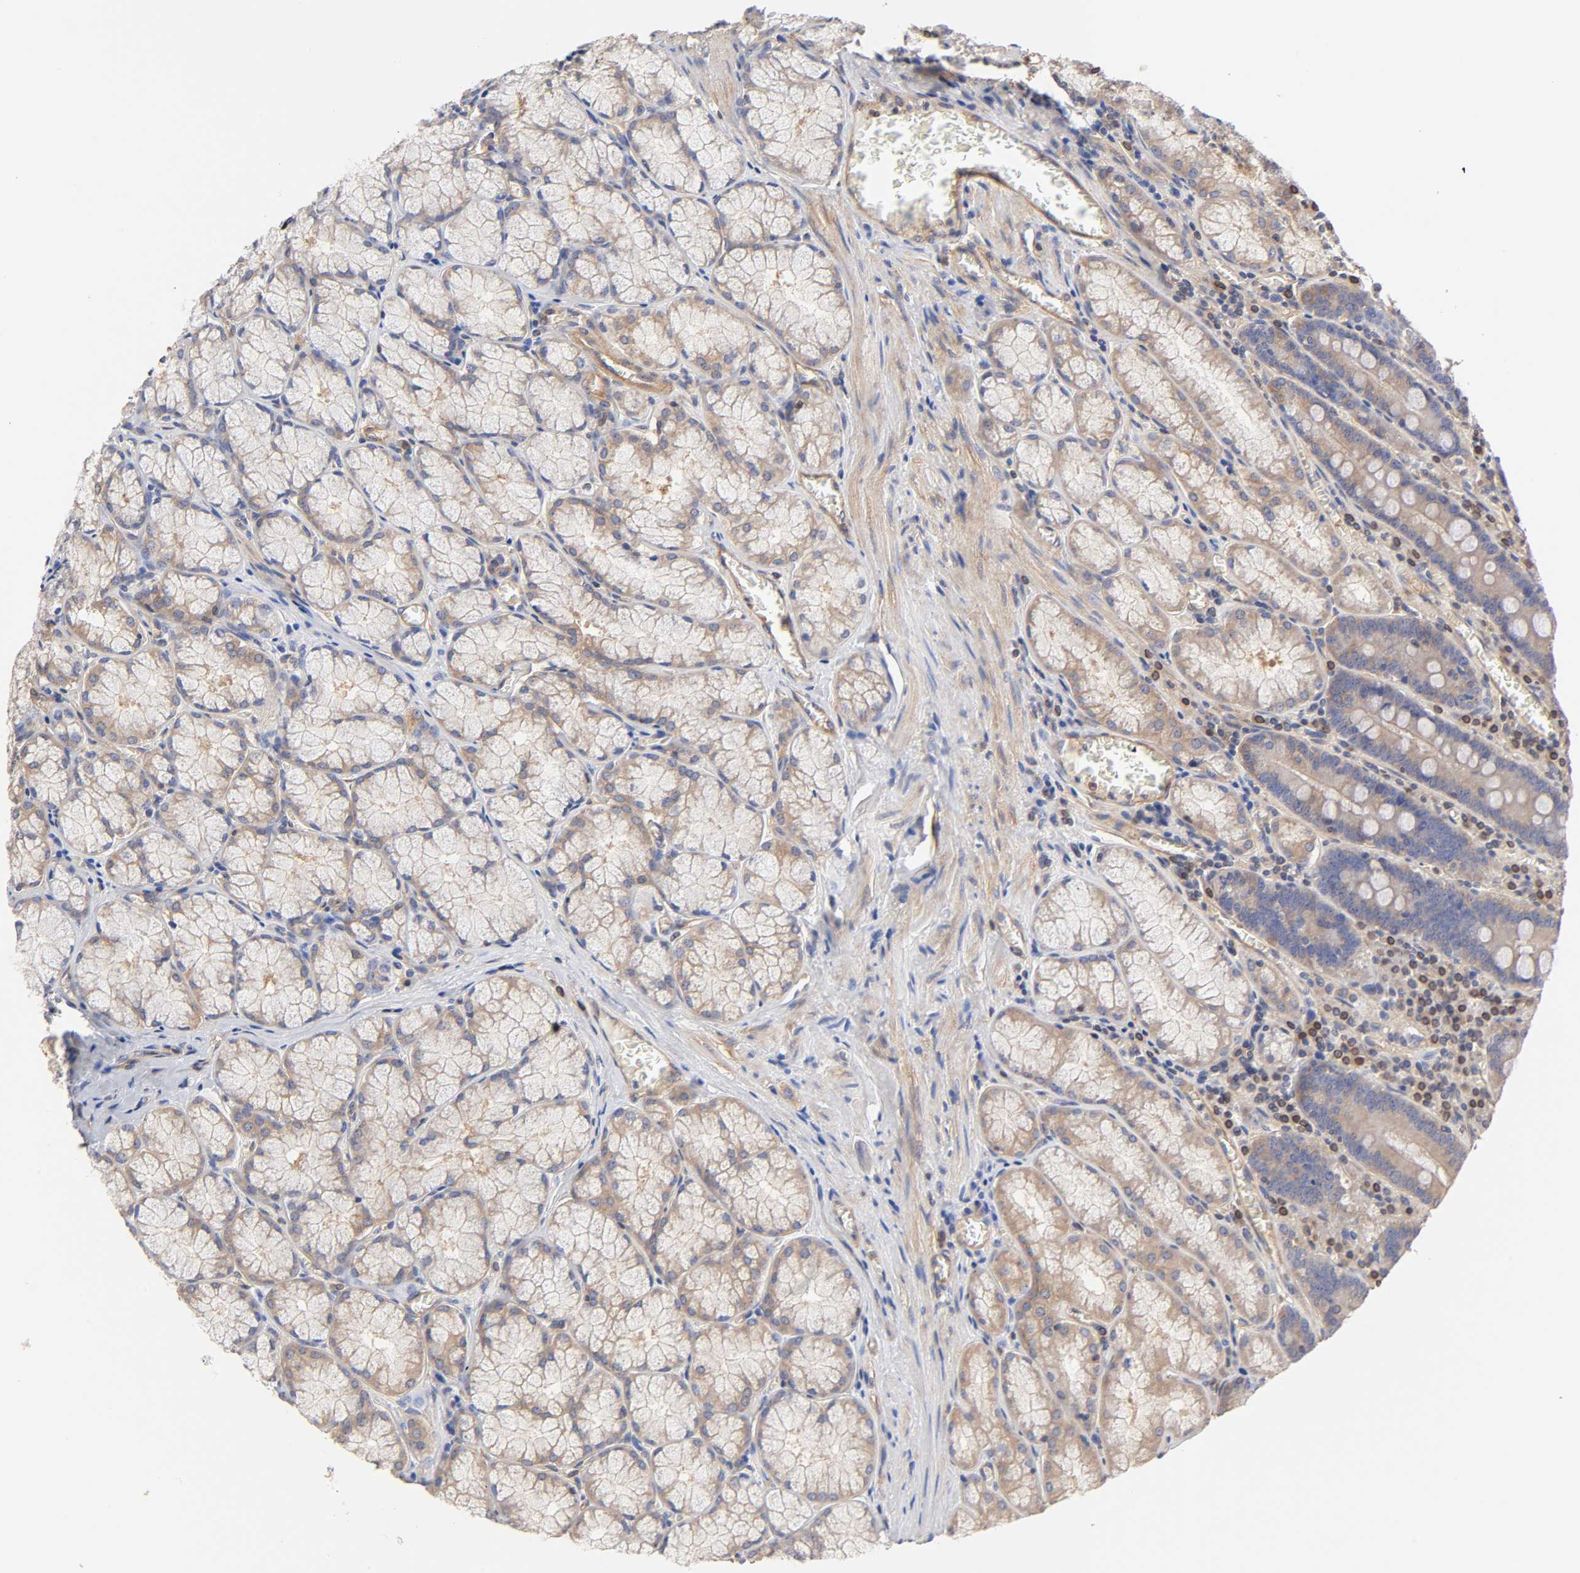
{"staining": {"intensity": "moderate", "quantity": ">75%", "location": "cytoplasmic/membranous"}, "tissue": "stomach", "cell_type": "Glandular cells", "image_type": "normal", "snomed": [{"axis": "morphology", "description": "Normal tissue, NOS"}, {"axis": "topography", "description": "Stomach, lower"}], "caption": "Immunohistochemical staining of normal stomach displays medium levels of moderate cytoplasmic/membranous staining in about >75% of glandular cells.", "gene": "STRN3", "patient": {"sex": "male", "age": 56}}